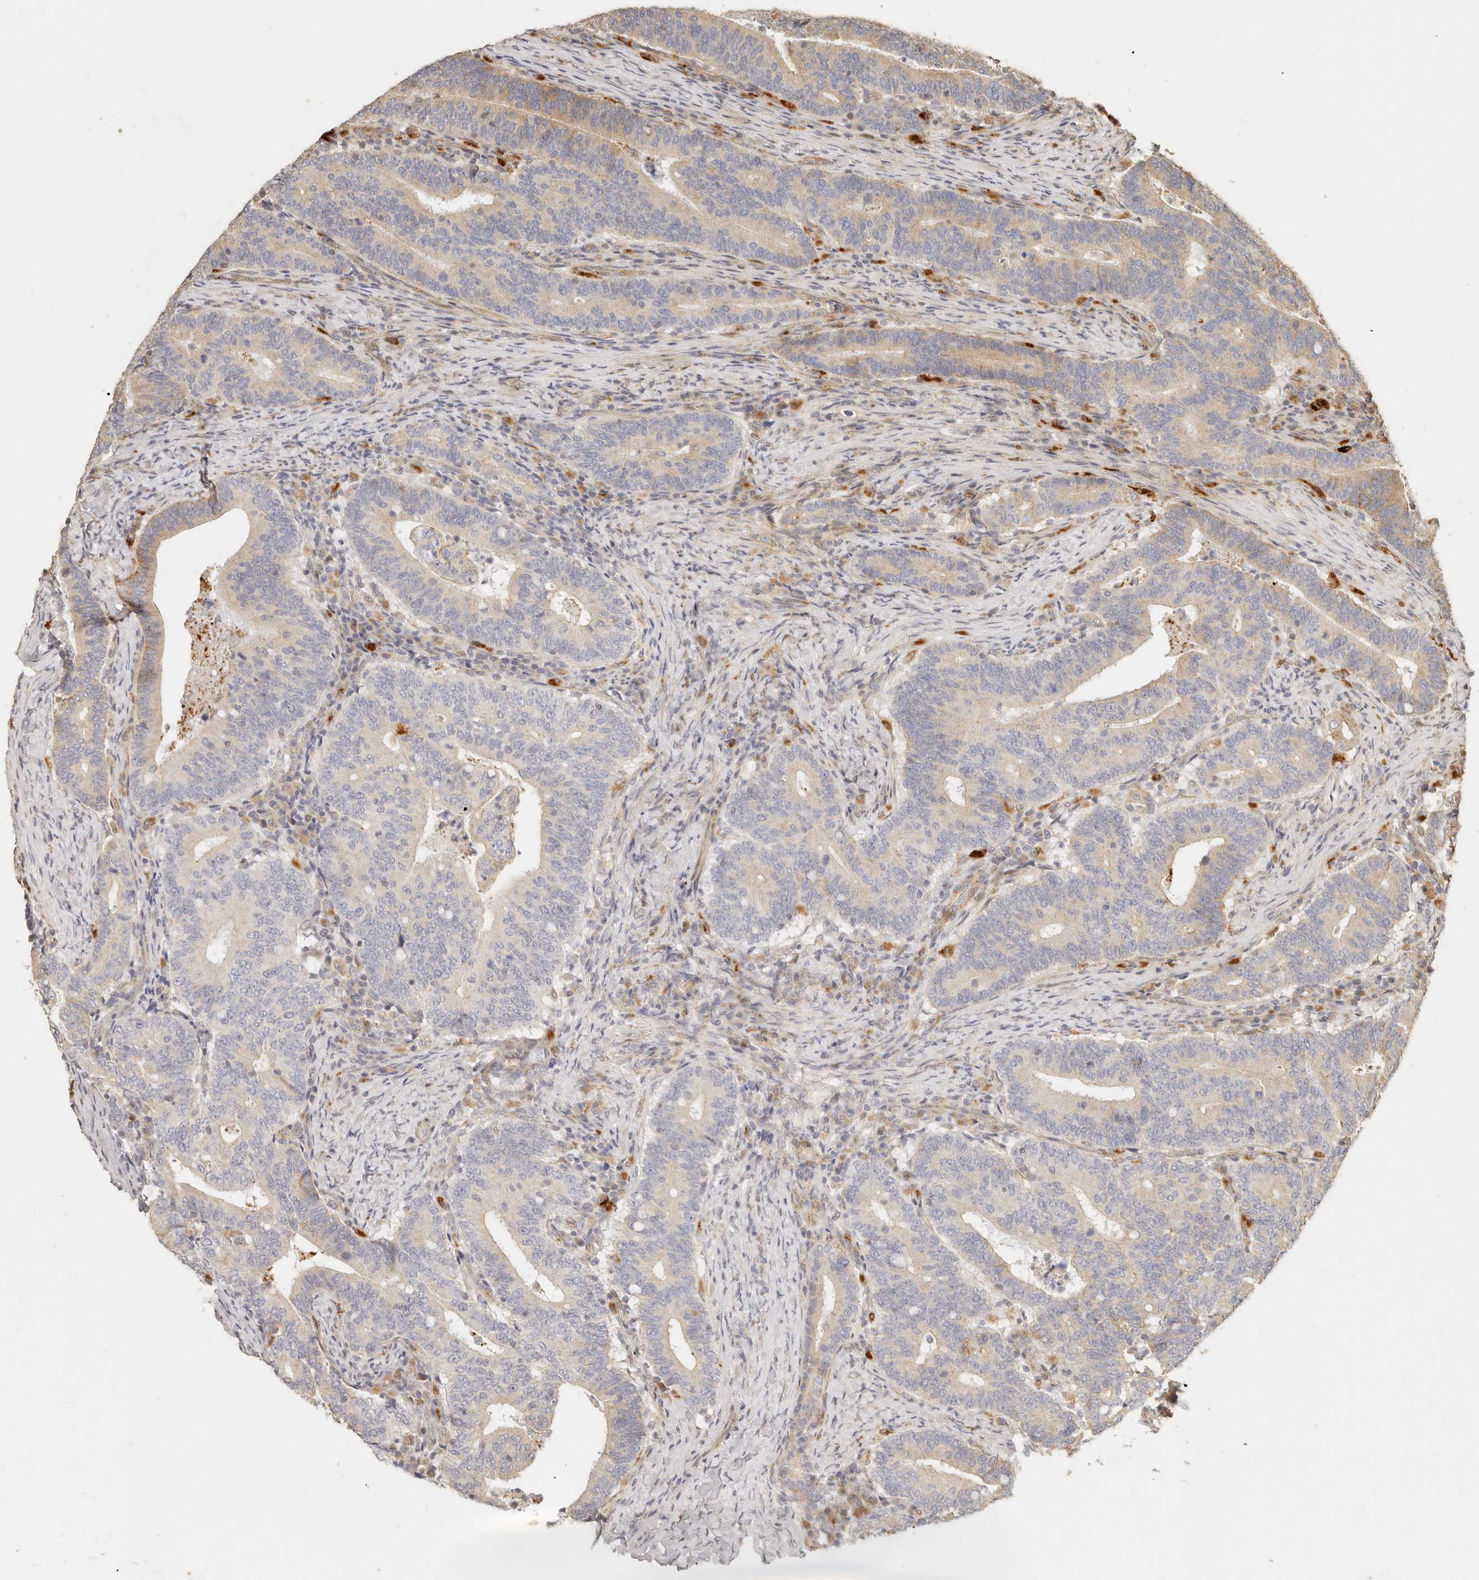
{"staining": {"intensity": "weak", "quantity": "25%-75%", "location": "cytoplasmic/membranous"}, "tissue": "colorectal cancer", "cell_type": "Tumor cells", "image_type": "cancer", "snomed": [{"axis": "morphology", "description": "Adenocarcinoma, NOS"}, {"axis": "topography", "description": "Colon"}], "caption": "A histopathology image of colorectal cancer stained for a protein shows weak cytoplasmic/membranous brown staining in tumor cells.", "gene": "PTPN22", "patient": {"sex": "female", "age": 66}}